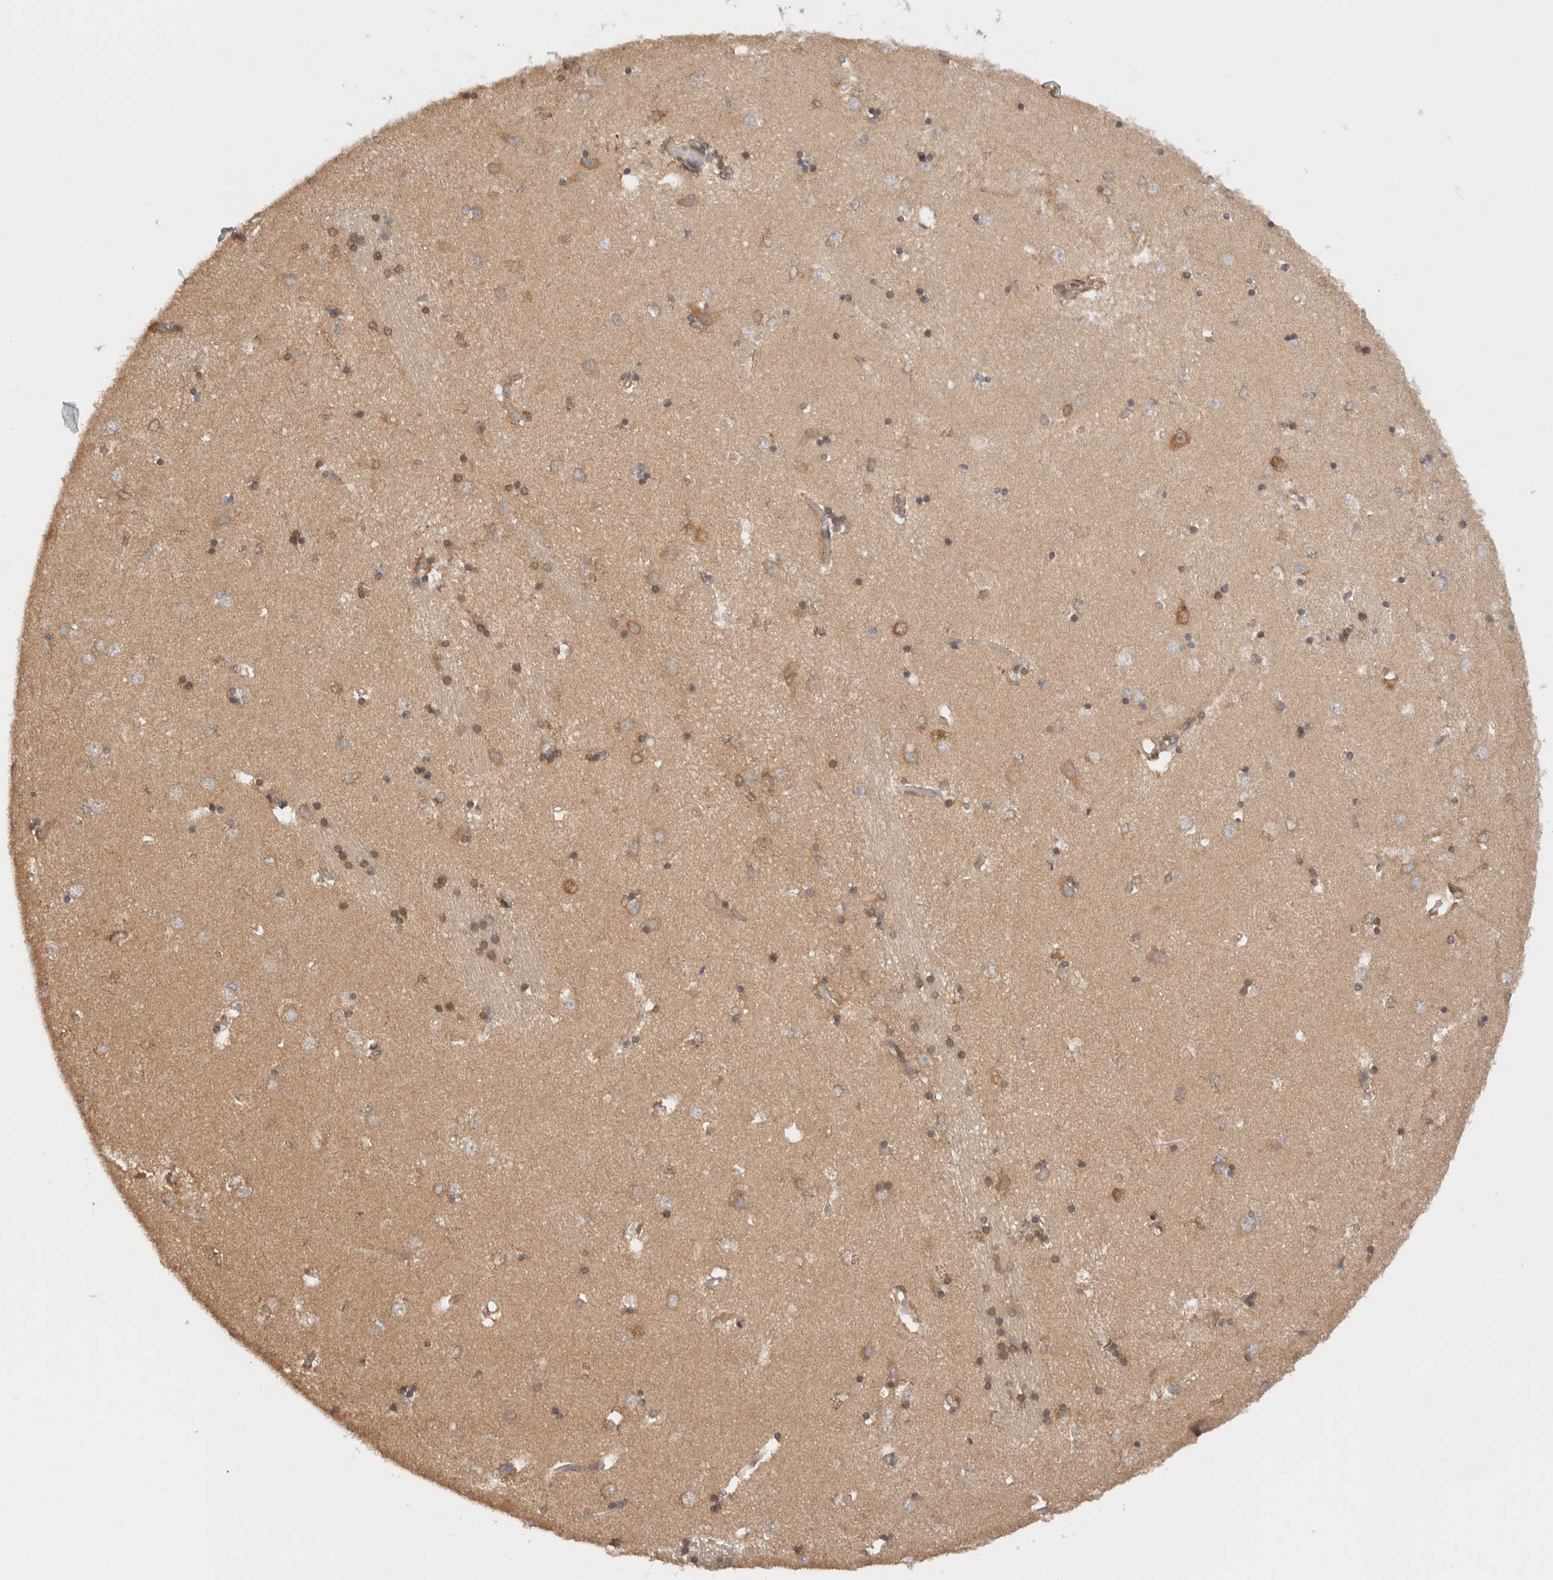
{"staining": {"intensity": "weak", "quantity": "25%-75%", "location": "cytoplasmic/membranous"}, "tissue": "caudate", "cell_type": "Glial cells", "image_type": "normal", "snomed": [{"axis": "morphology", "description": "Normal tissue, NOS"}, {"axis": "topography", "description": "Lateral ventricle wall"}], "caption": "The histopathology image exhibits a brown stain indicating the presence of a protein in the cytoplasmic/membranous of glial cells in caudate. Using DAB (brown) and hematoxylin (blue) stains, captured at high magnification using brightfield microscopy.", "gene": "ARFGEF2", "patient": {"sex": "male", "age": 45}}